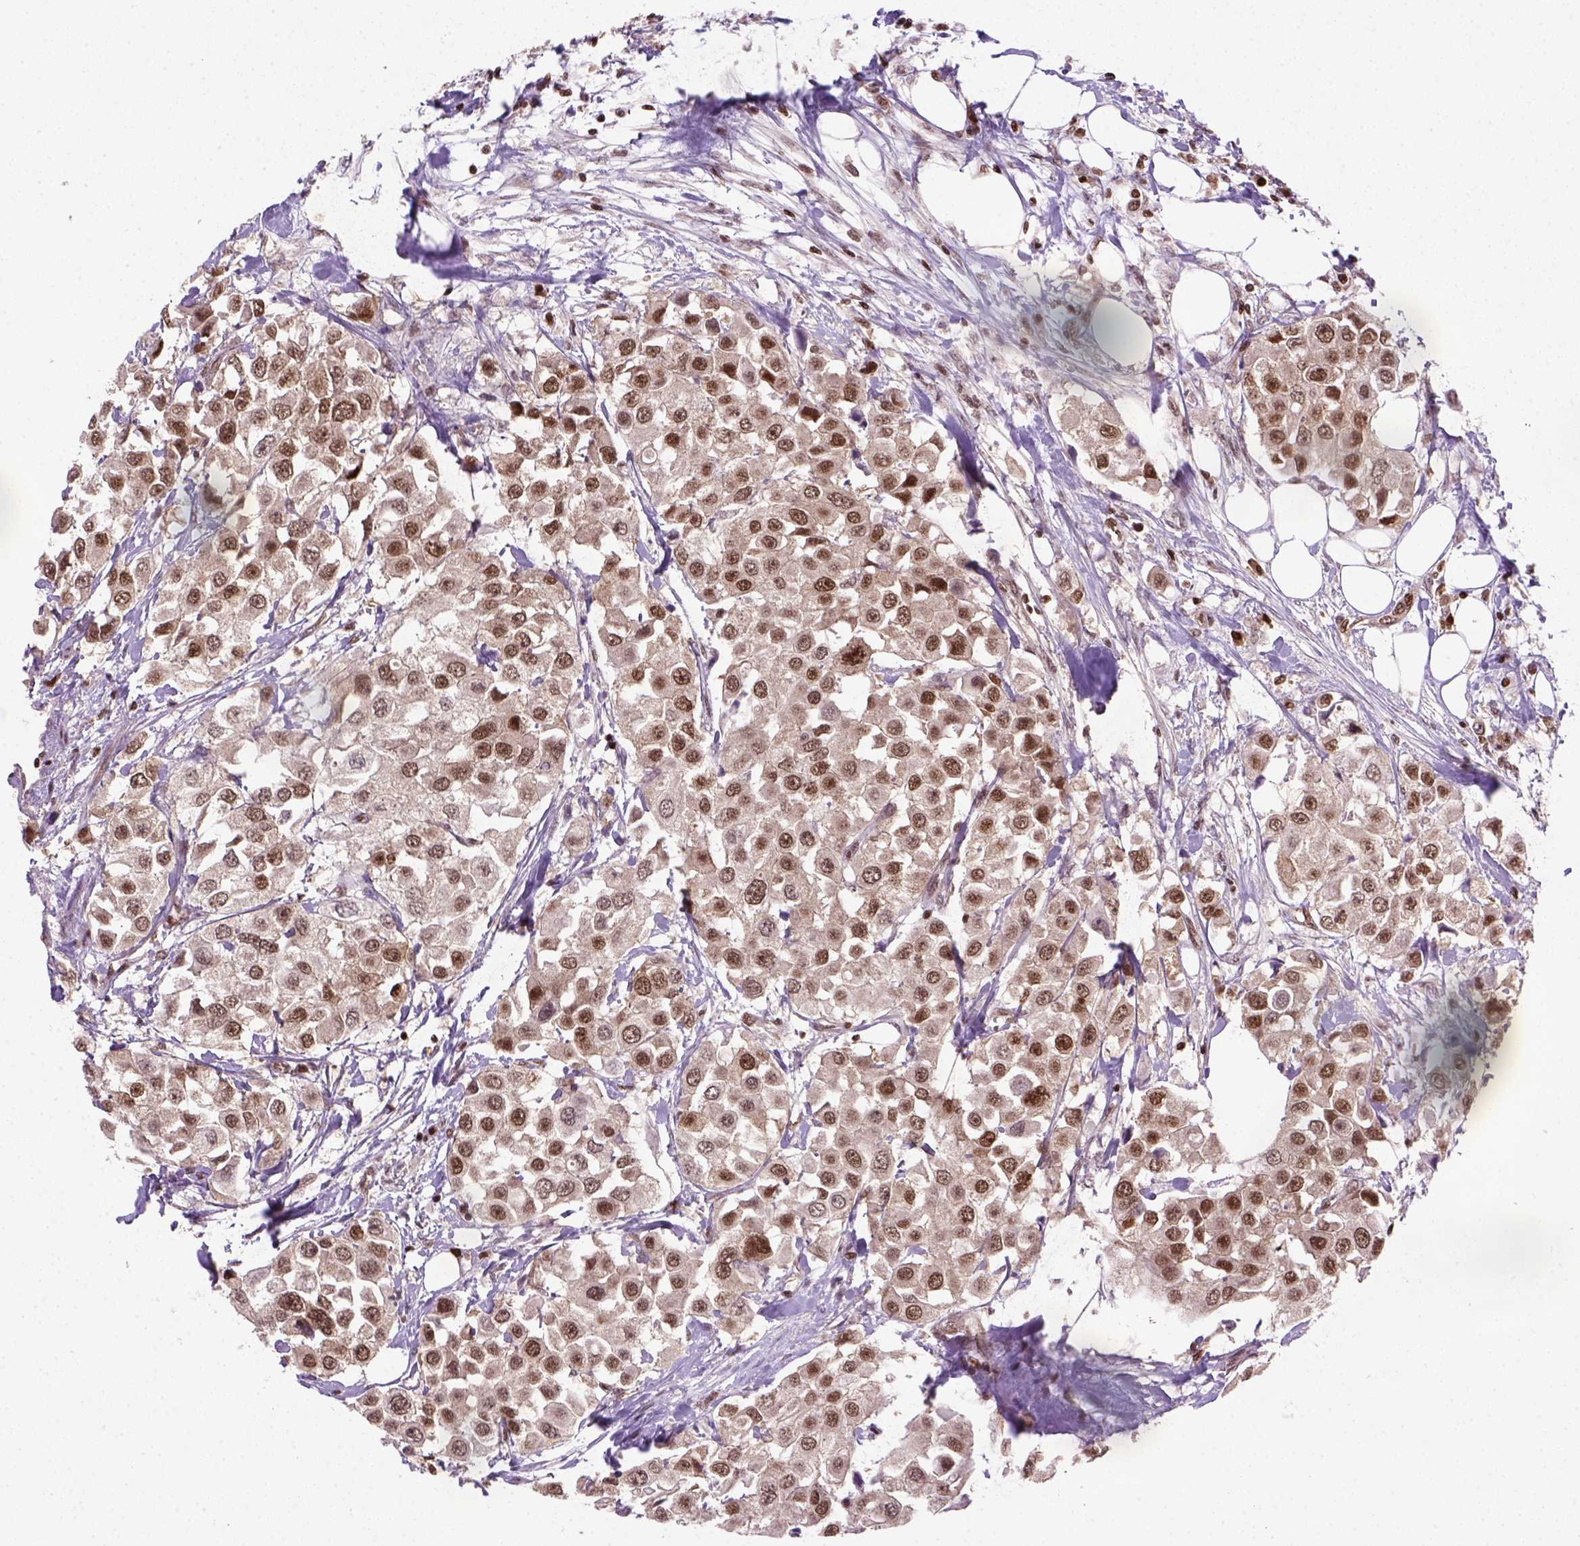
{"staining": {"intensity": "strong", "quantity": ">75%", "location": "nuclear"}, "tissue": "urothelial cancer", "cell_type": "Tumor cells", "image_type": "cancer", "snomed": [{"axis": "morphology", "description": "Urothelial carcinoma, High grade"}, {"axis": "topography", "description": "Urinary bladder"}], "caption": "High-power microscopy captured an immunohistochemistry (IHC) photomicrograph of urothelial cancer, revealing strong nuclear positivity in about >75% of tumor cells.", "gene": "MGMT", "patient": {"sex": "female", "age": 64}}